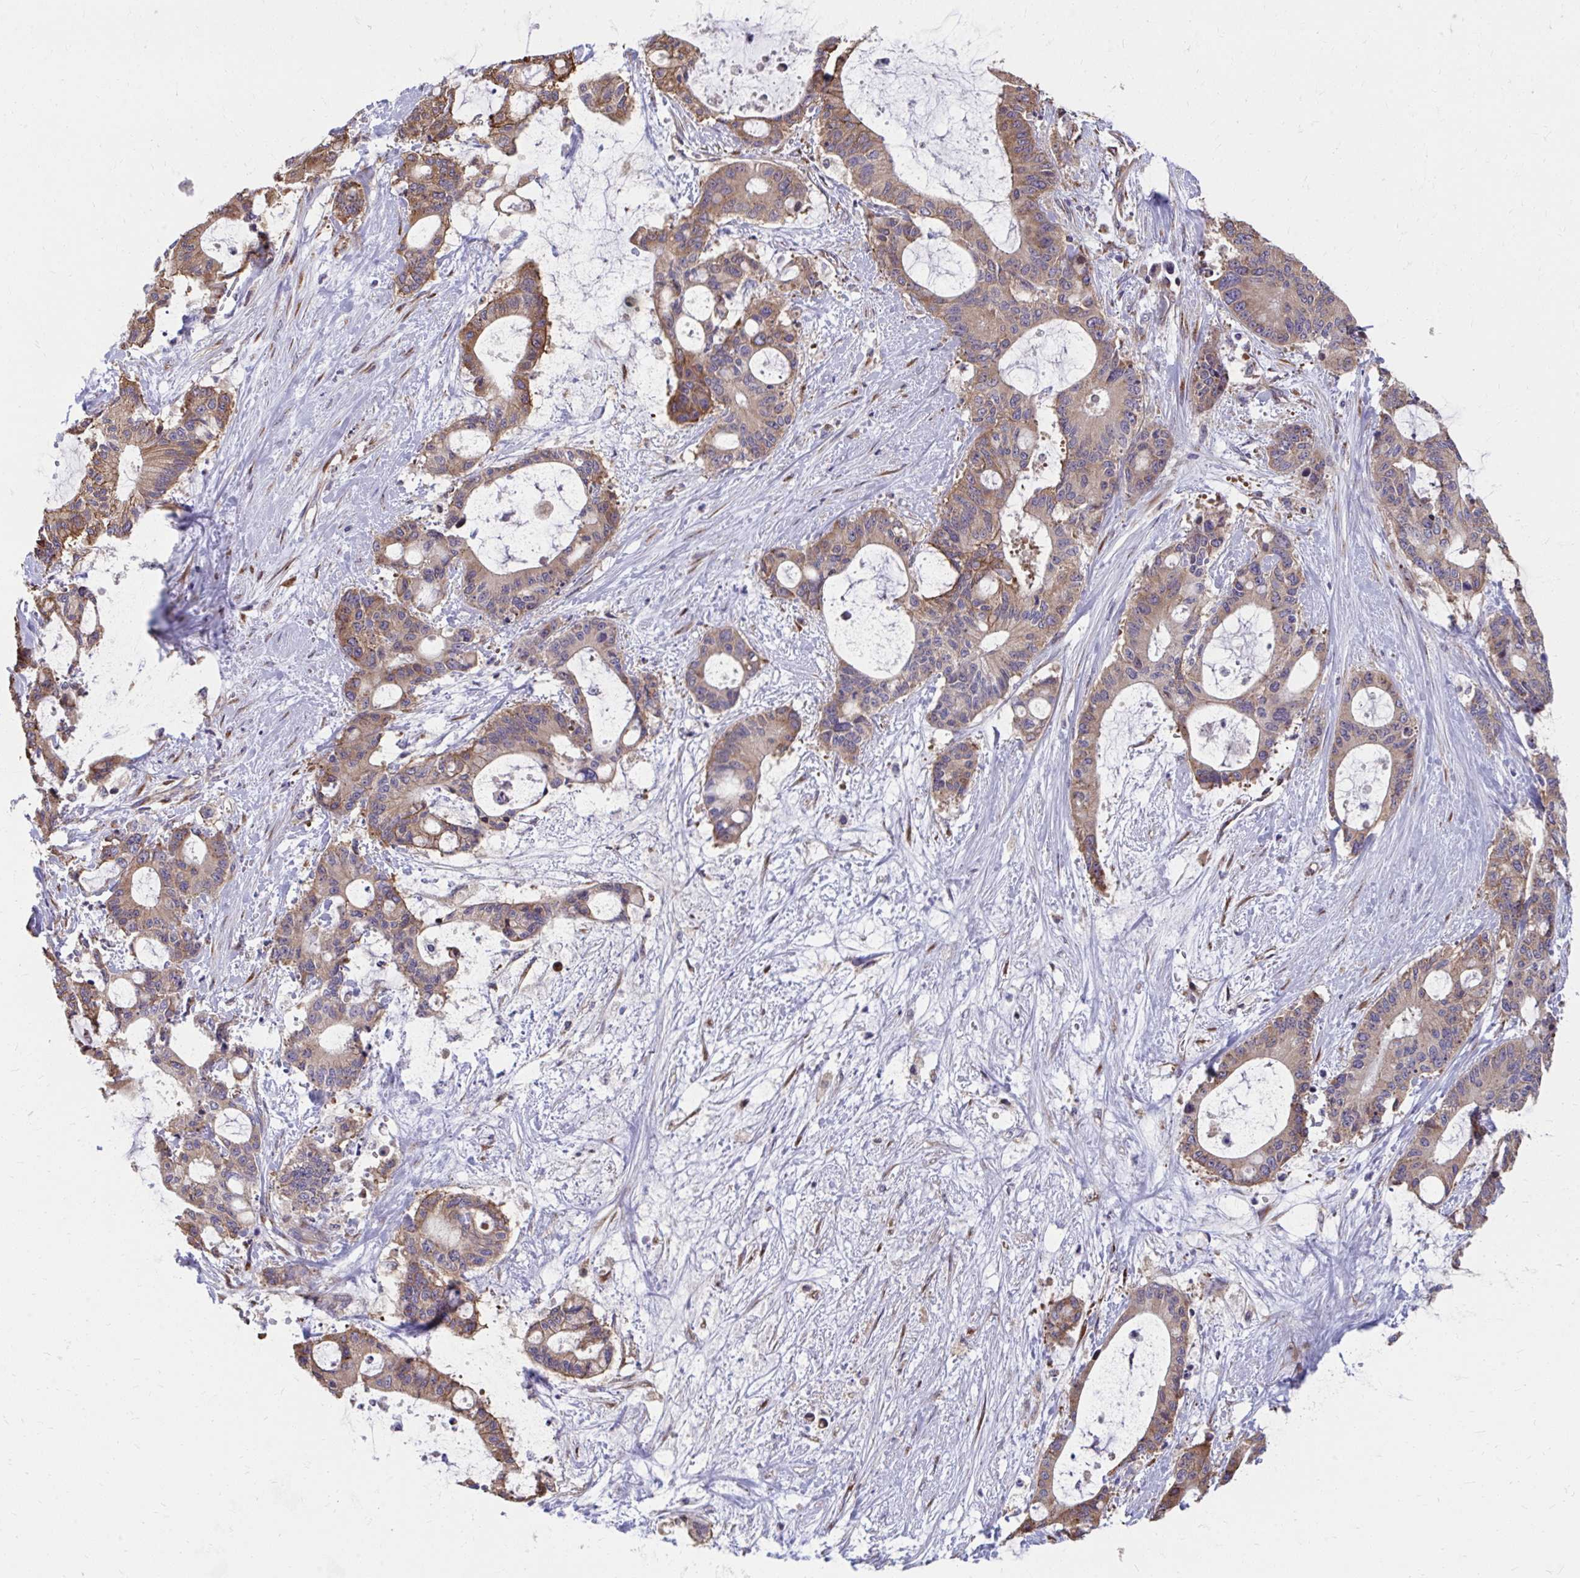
{"staining": {"intensity": "moderate", "quantity": ">75%", "location": "cytoplasmic/membranous"}, "tissue": "liver cancer", "cell_type": "Tumor cells", "image_type": "cancer", "snomed": [{"axis": "morphology", "description": "Normal tissue, NOS"}, {"axis": "morphology", "description": "Cholangiocarcinoma"}, {"axis": "topography", "description": "Liver"}, {"axis": "topography", "description": "Peripheral nerve tissue"}], "caption": "Immunohistochemical staining of human cholangiocarcinoma (liver) displays medium levels of moderate cytoplasmic/membranous protein expression in about >75% of tumor cells.", "gene": "ZNF778", "patient": {"sex": "female", "age": 73}}